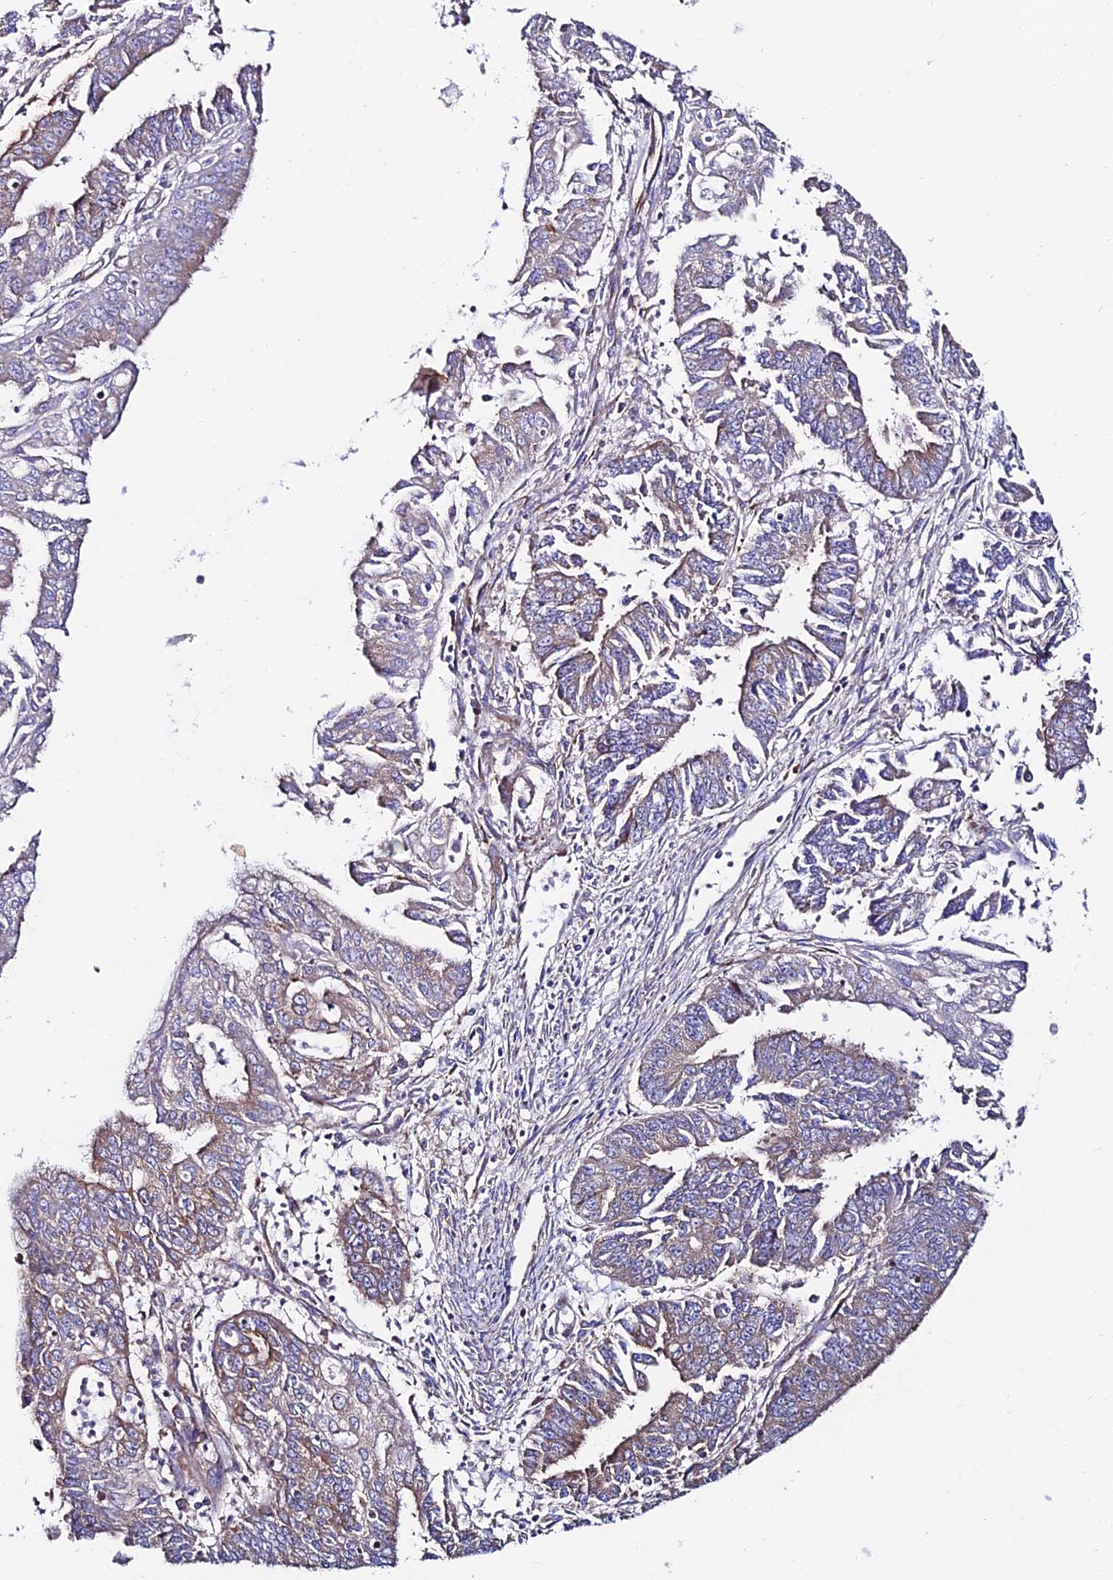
{"staining": {"intensity": "weak", "quantity": "25%-75%", "location": "cytoplasmic/membranous"}, "tissue": "endometrial cancer", "cell_type": "Tumor cells", "image_type": "cancer", "snomed": [{"axis": "morphology", "description": "Adenocarcinoma, NOS"}, {"axis": "topography", "description": "Endometrium"}], "caption": "IHC (DAB (3,3'-diaminobenzidine)) staining of human adenocarcinoma (endometrial) exhibits weak cytoplasmic/membranous protein expression in about 25%-75% of tumor cells.", "gene": "EIF3K", "patient": {"sex": "female", "age": 73}}